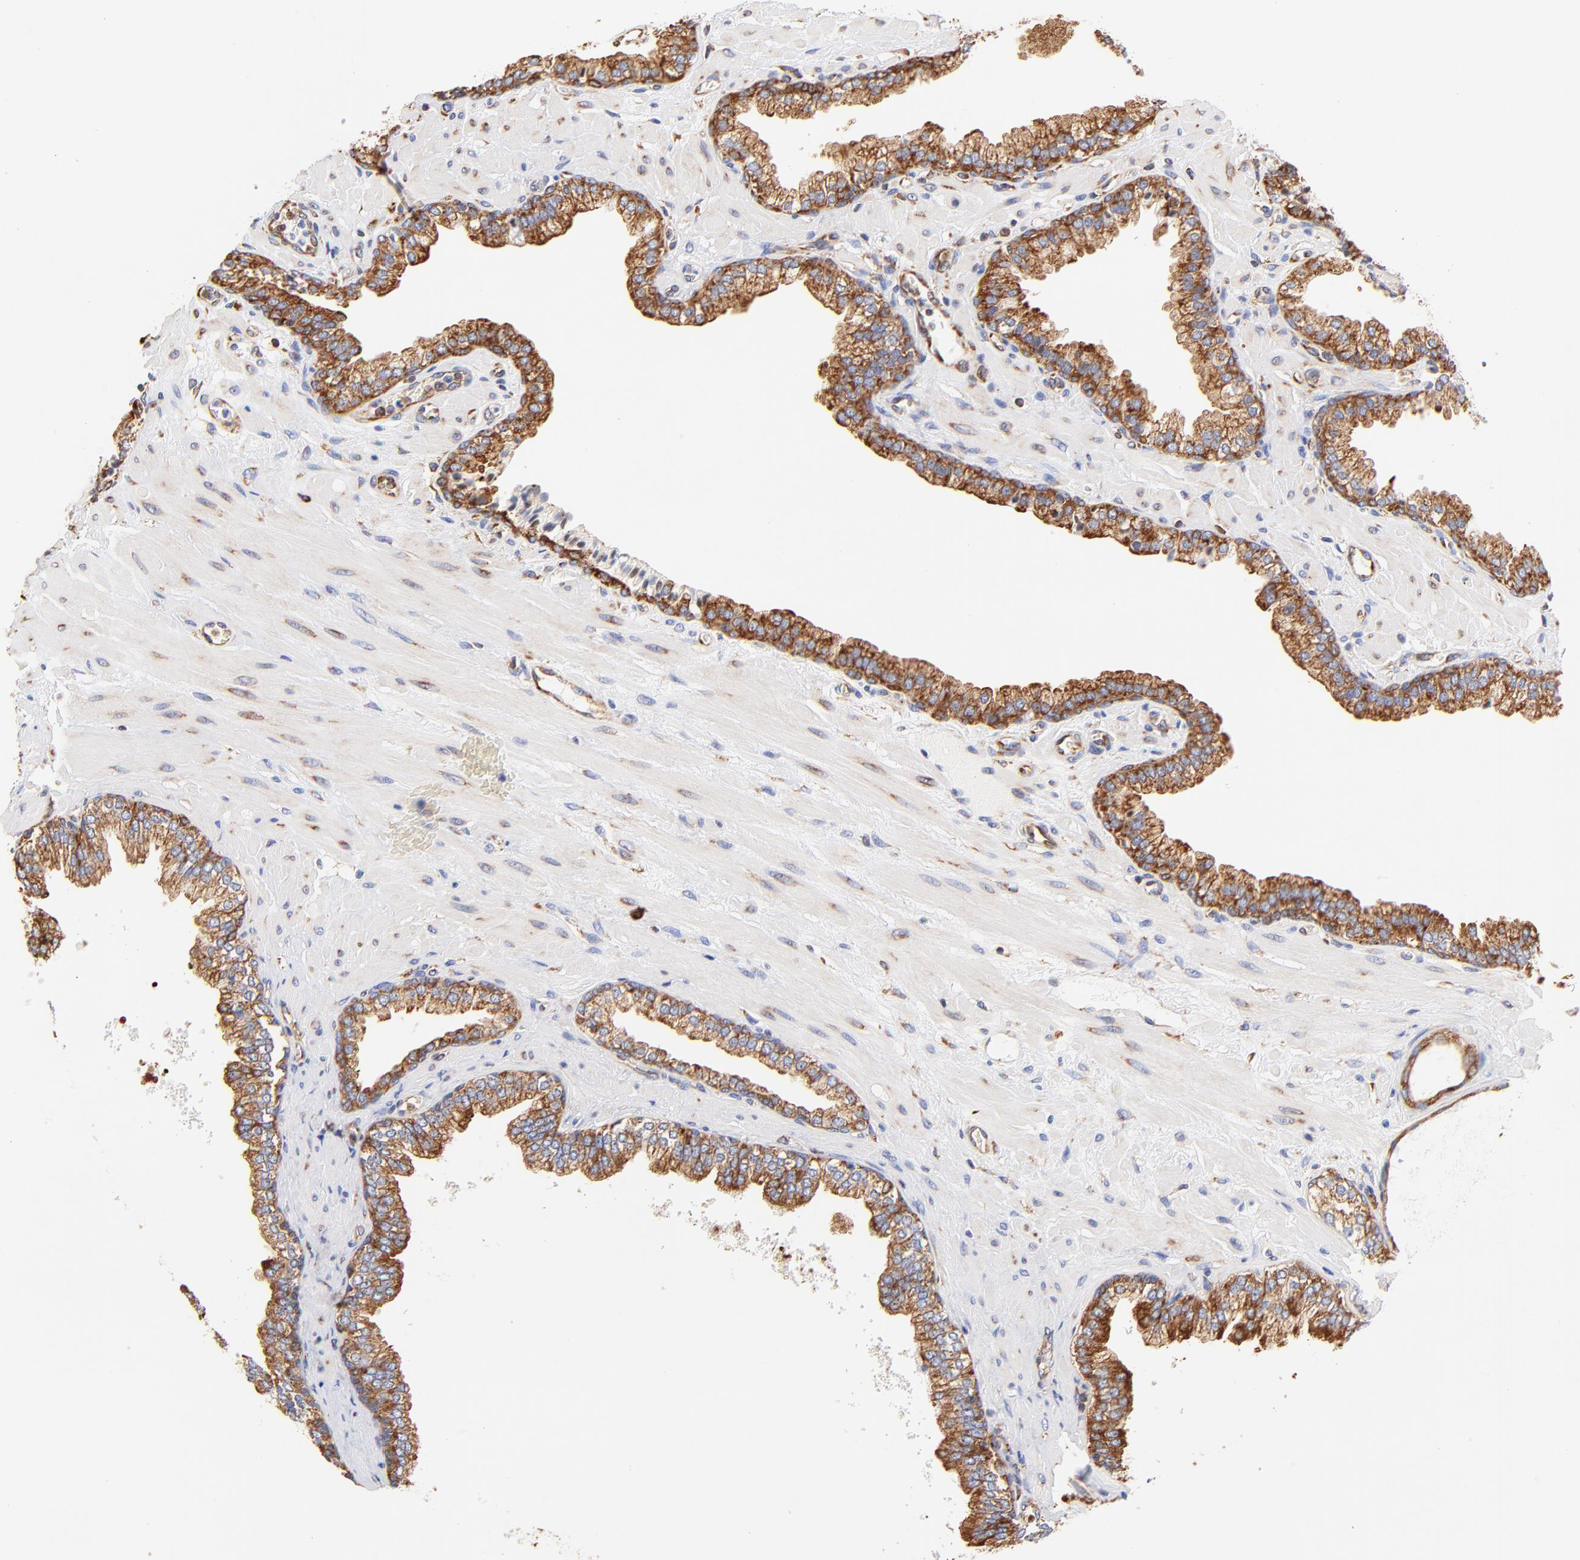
{"staining": {"intensity": "strong", "quantity": ">75%", "location": "cytoplasmic/membranous"}, "tissue": "prostate", "cell_type": "Glandular cells", "image_type": "normal", "snomed": [{"axis": "morphology", "description": "Normal tissue, NOS"}, {"axis": "topography", "description": "Prostate"}], "caption": "The immunohistochemical stain shows strong cytoplasmic/membranous expression in glandular cells of normal prostate. The staining is performed using DAB (3,3'-diaminobenzidine) brown chromogen to label protein expression. The nuclei are counter-stained blue using hematoxylin.", "gene": "RPL27", "patient": {"sex": "male", "age": 60}}